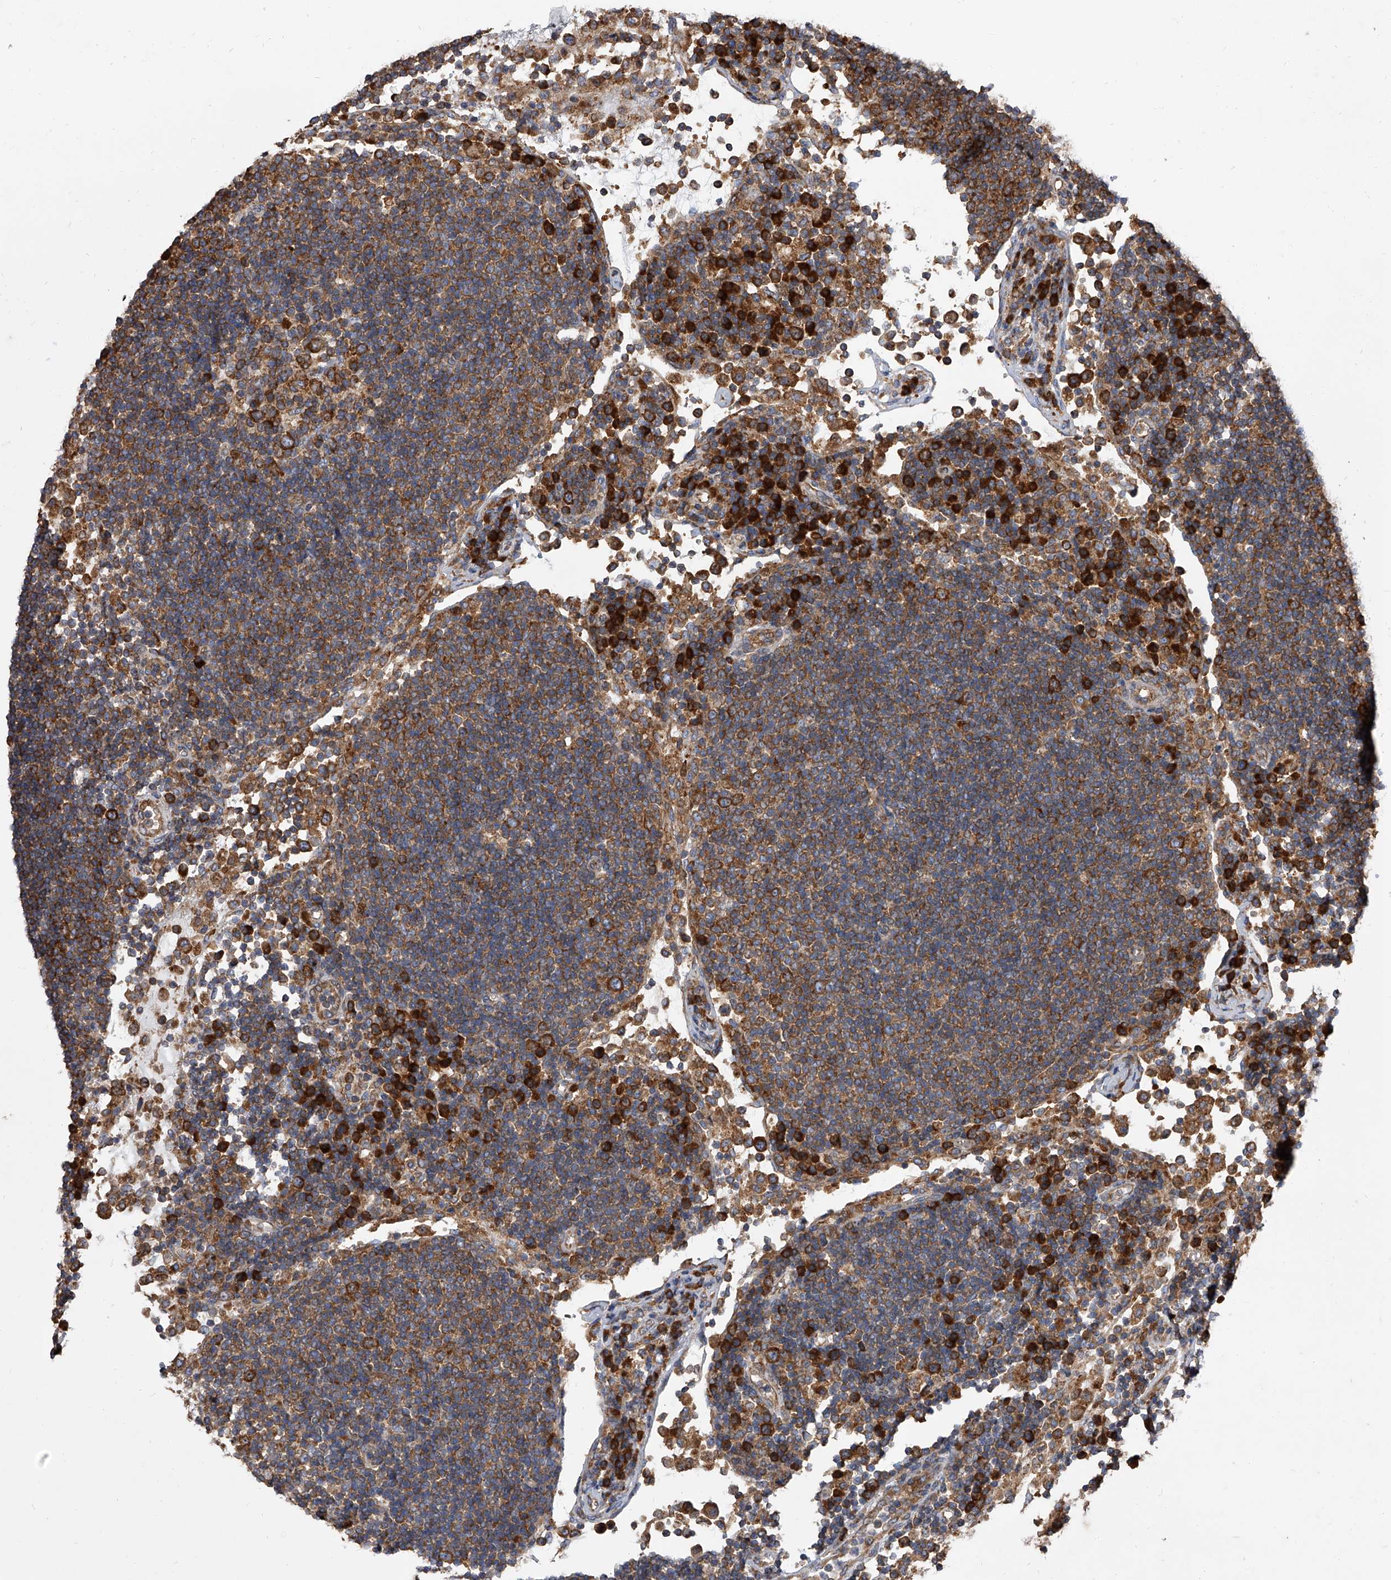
{"staining": {"intensity": "strong", "quantity": ">75%", "location": "cytoplasmic/membranous"}, "tissue": "lymph node", "cell_type": "Germinal center cells", "image_type": "normal", "snomed": [{"axis": "morphology", "description": "Normal tissue, NOS"}, {"axis": "topography", "description": "Lymph node"}], "caption": "High-power microscopy captured an immunohistochemistry image of unremarkable lymph node, revealing strong cytoplasmic/membranous positivity in approximately >75% of germinal center cells.", "gene": "EIF2S2", "patient": {"sex": "female", "age": 53}}